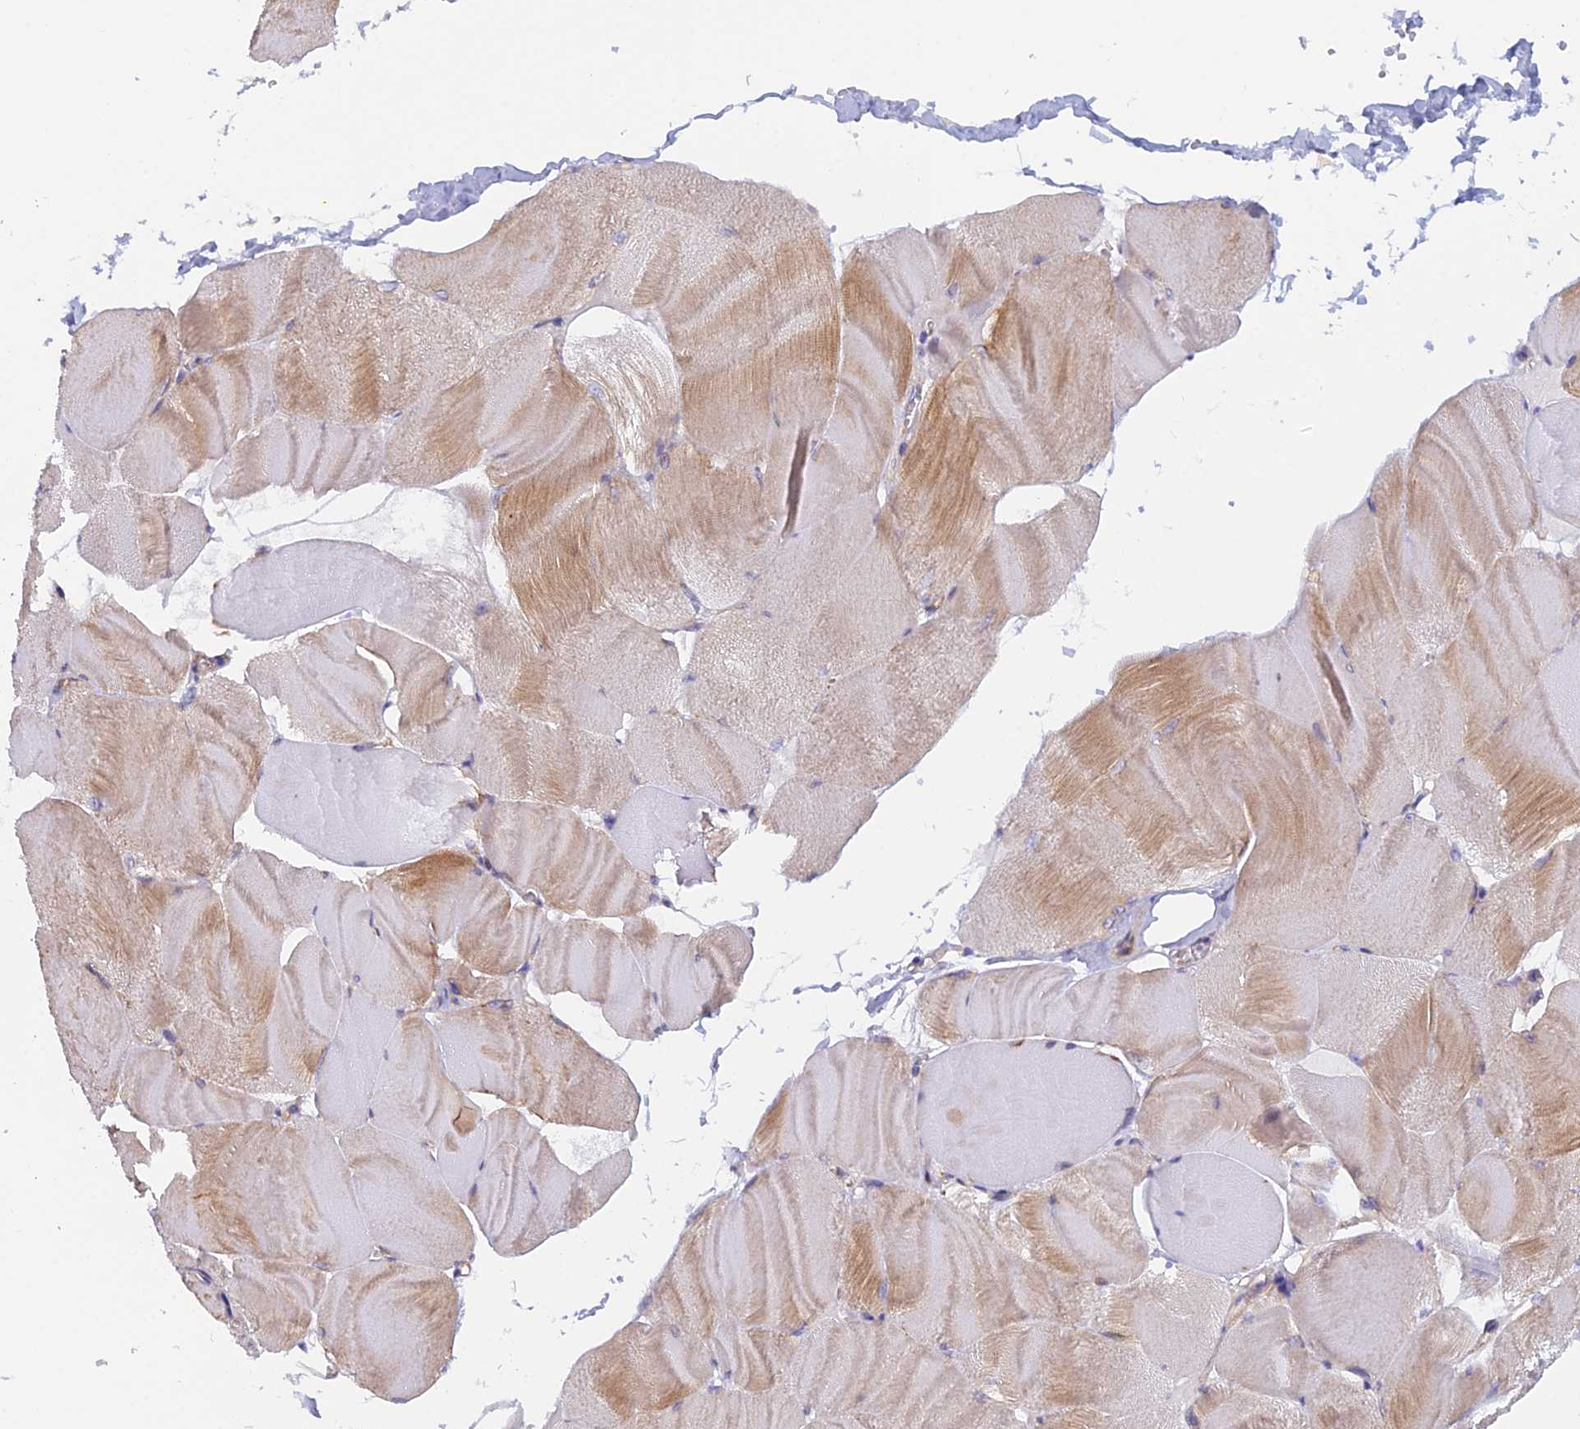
{"staining": {"intensity": "moderate", "quantity": "25%-75%", "location": "cytoplasmic/membranous"}, "tissue": "skeletal muscle", "cell_type": "Myocytes", "image_type": "normal", "snomed": [{"axis": "morphology", "description": "Normal tissue, NOS"}, {"axis": "morphology", "description": "Basal cell carcinoma"}, {"axis": "topography", "description": "Skeletal muscle"}], "caption": "This is an image of IHC staining of benign skeletal muscle, which shows moderate positivity in the cytoplasmic/membranous of myocytes.", "gene": "FZR1", "patient": {"sex": "female", "age": 64}}